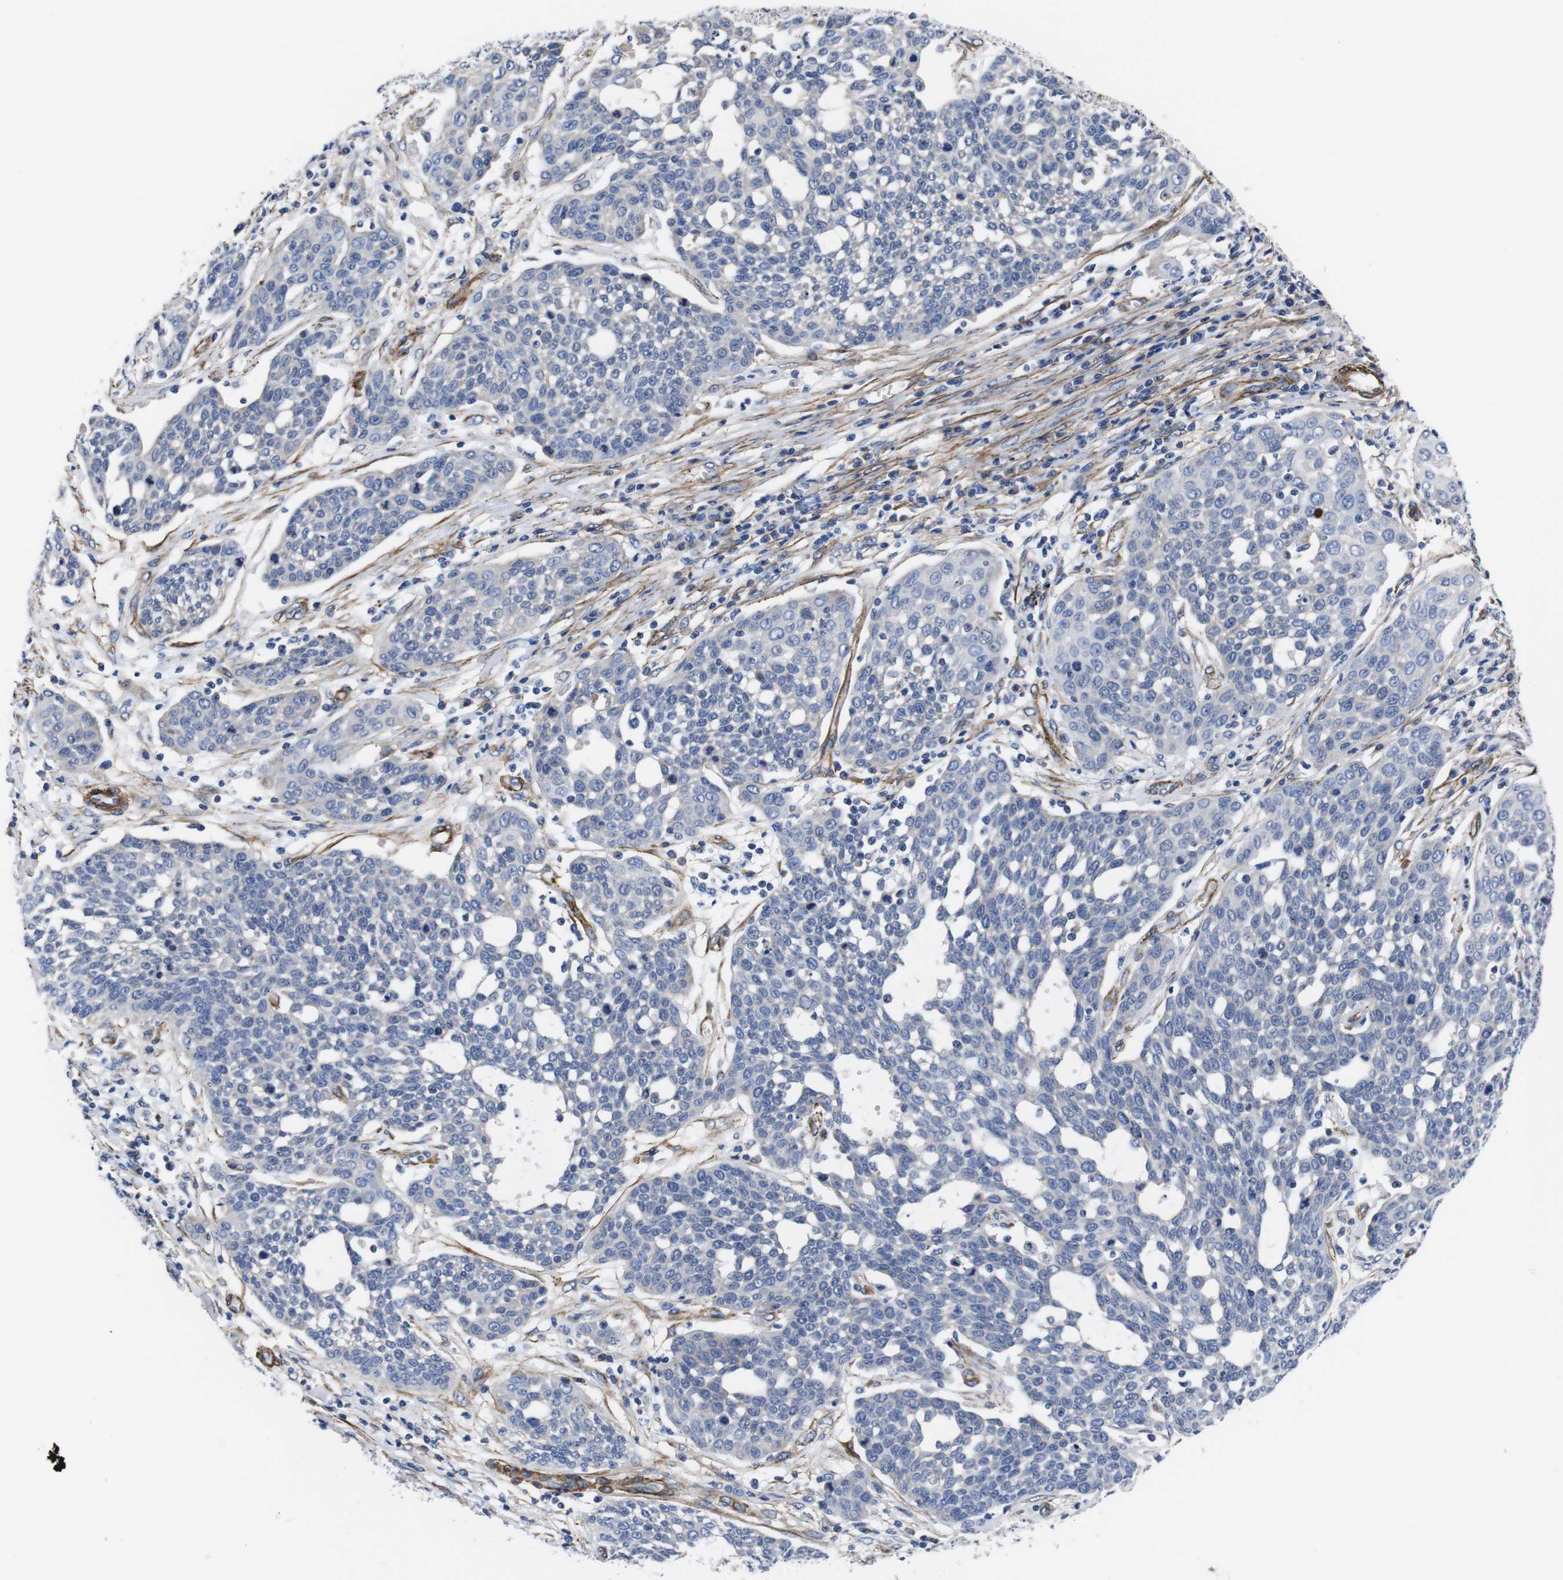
{"staining": {"intensity": "negative", "quantity": "none", "location": "none"}, "tissue": "cervical cancer", "cell_type": "Tumor cells", "image_type": "cancer", "snomed": [{"axis": "morphology", "description": "Squamous cell carcinoma, NOS"}, {"axis": "topography", "description": "Cervix"}], "caption": "Immunohistochemistry image of neoplastic tissue: human cervical cancer stained with DAB (3,3'-diaminobenzidine) reveals no significant protein positivity in tumor cells.", "gene": "WNT10A", "patient": {"sex": "female", "age": 34}}